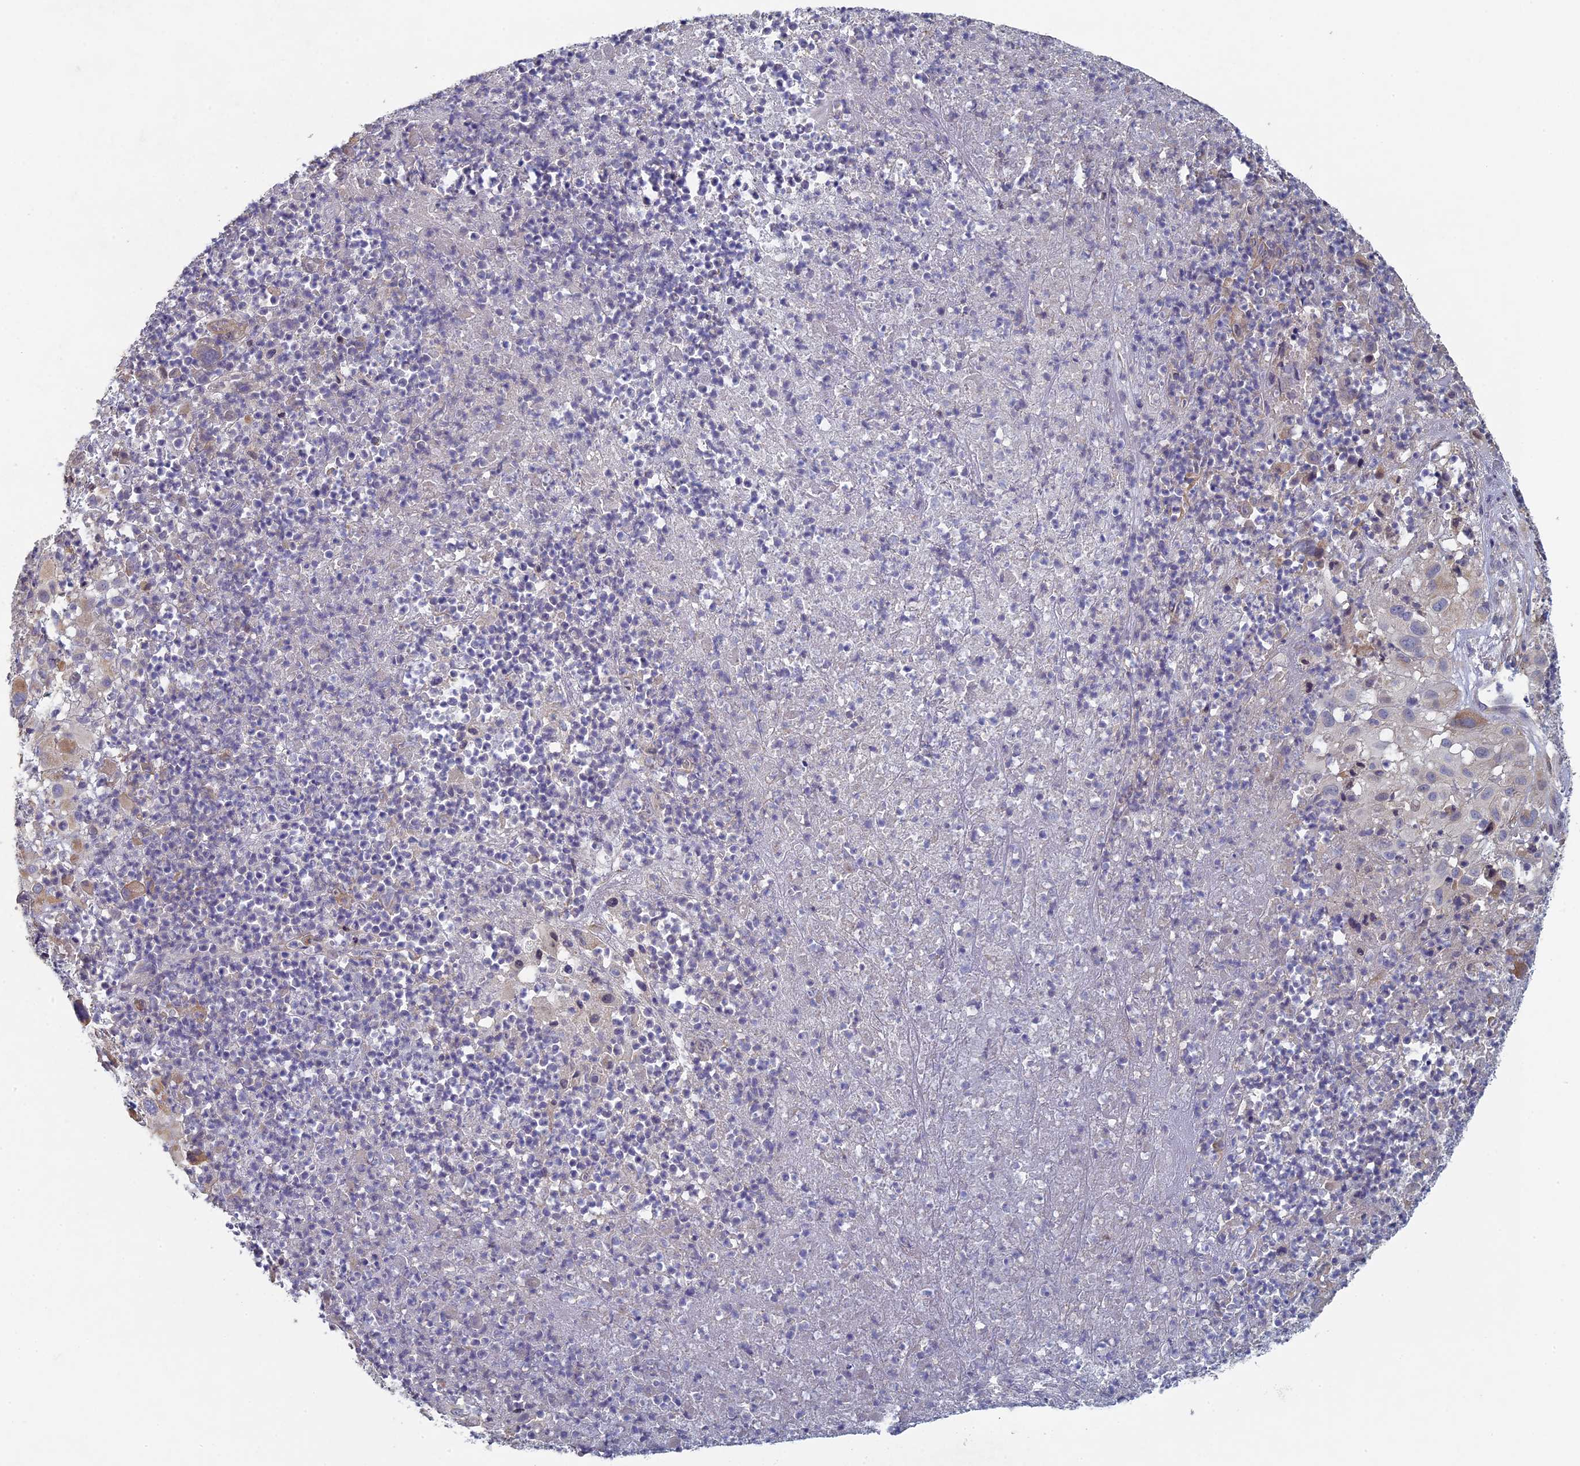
{"staining": {"intensity": "moderate", "quantity": "<25%", "location": "cytoplasmic/membranous"}, "tissue": "melanoma", "cell_type": "Tumor cells", "image_type": "cancer", "snomed": [{"axis": "morphology", "description": "Malignant melanoma, NOS"}, {"axis": "topography", "description": "Skin"}], "caption": "Brown immunohistochemical staining in melanoma exhibits moderate cytoplasmic/membranous expression in about <25% of tumor cells. (IHC, brightfield microscopy, high magnification).", "gene": "DIXDC1", "patient": {"sex": "male", "age": 73}}